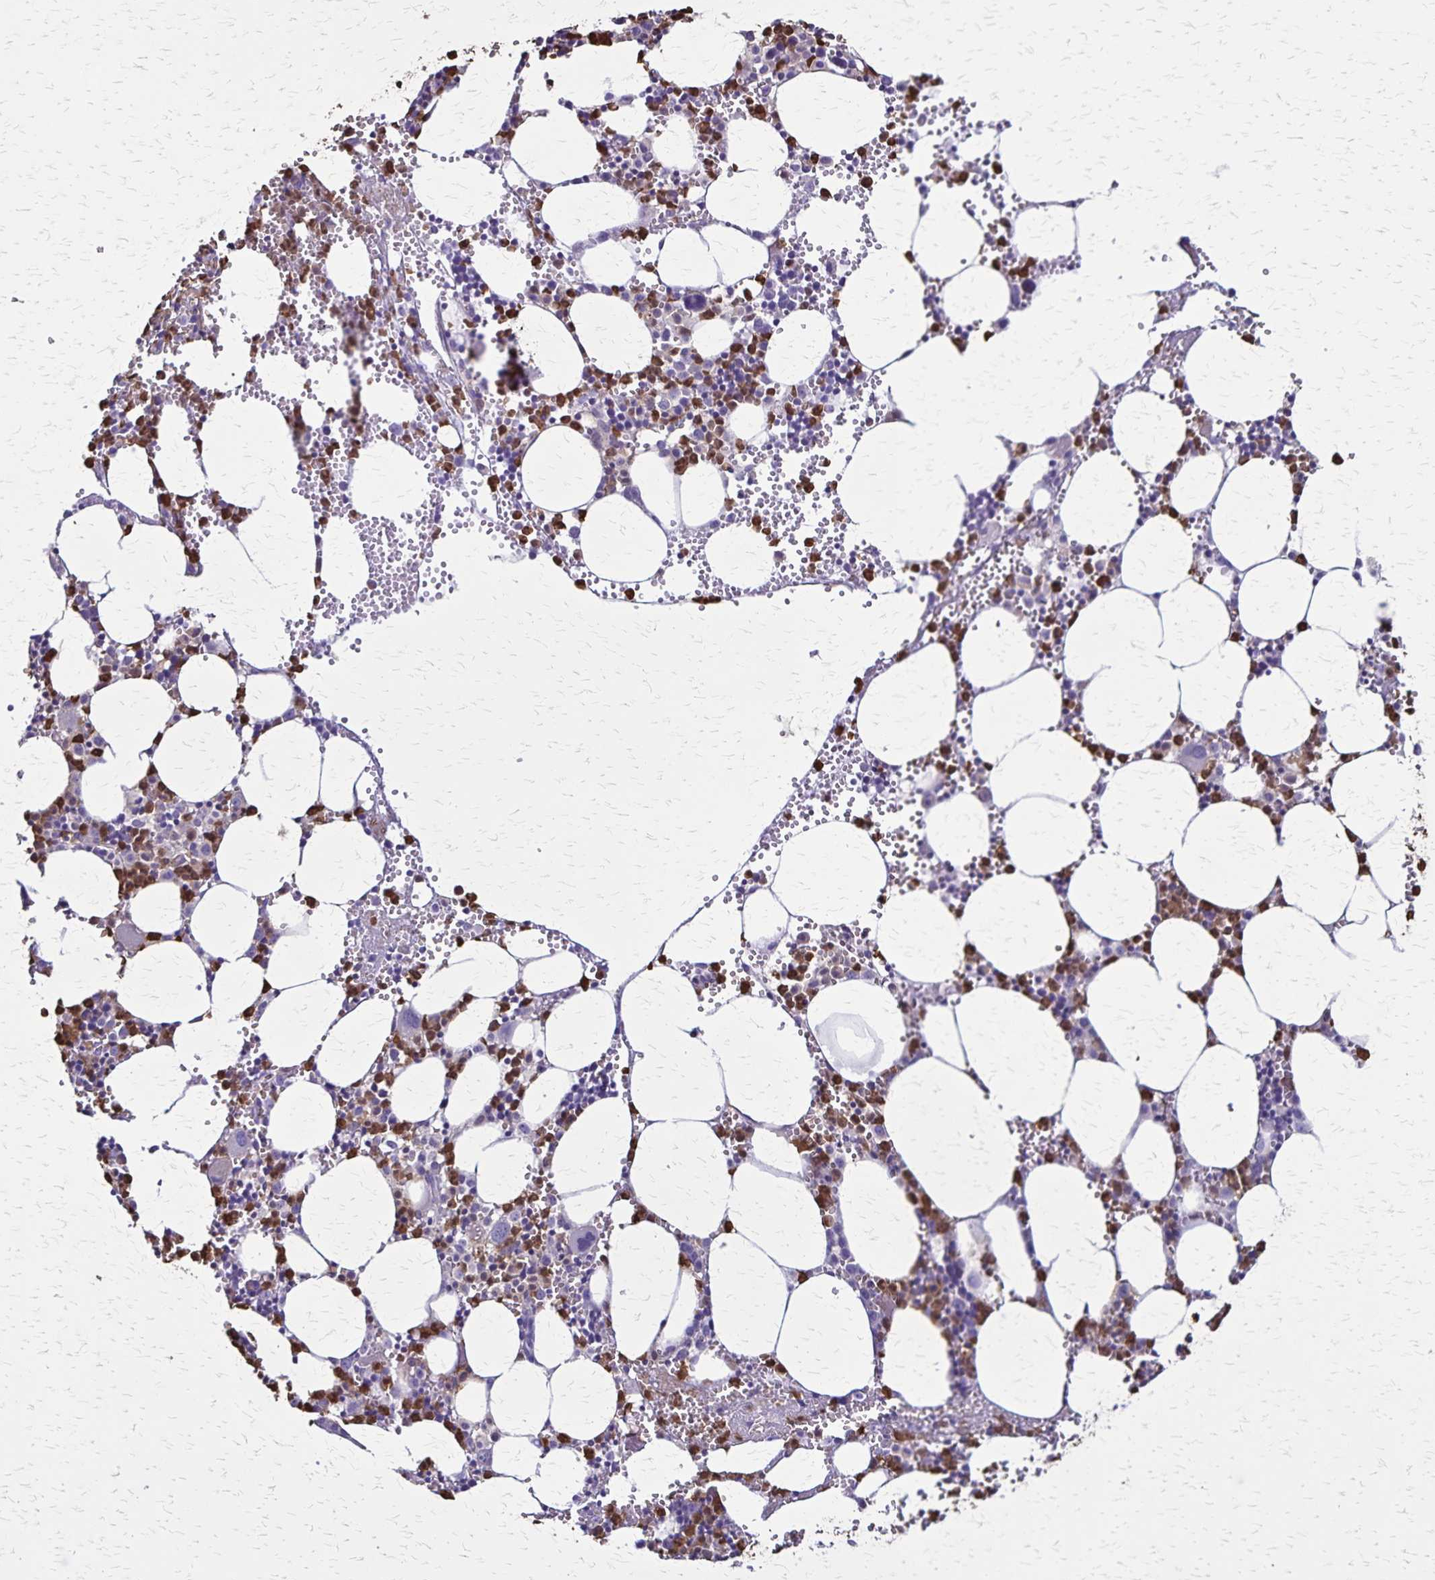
{"staining": {"intensity": "moderate", "quantity": "25%-75%", "location": "cytoplasmic/membranous"}, "tissue": "bone marrow", "cell_type": "Hematopoietic cells", "image_type": "normal", "snomed": [{"axis": "morphology", "description": "Normal tissue, NOS"}, {"axis": "topography", "description": "Bone marrow"}], "caption": "Protein positivity by immunohistochemistry reveals moderate cytoplasmic/membranous positivity in approximately 25%-75% of hematopoietic cells in benign bone marrow.", "gene": "ULBP3", "patient": {"sex": "male", "age": 89}}